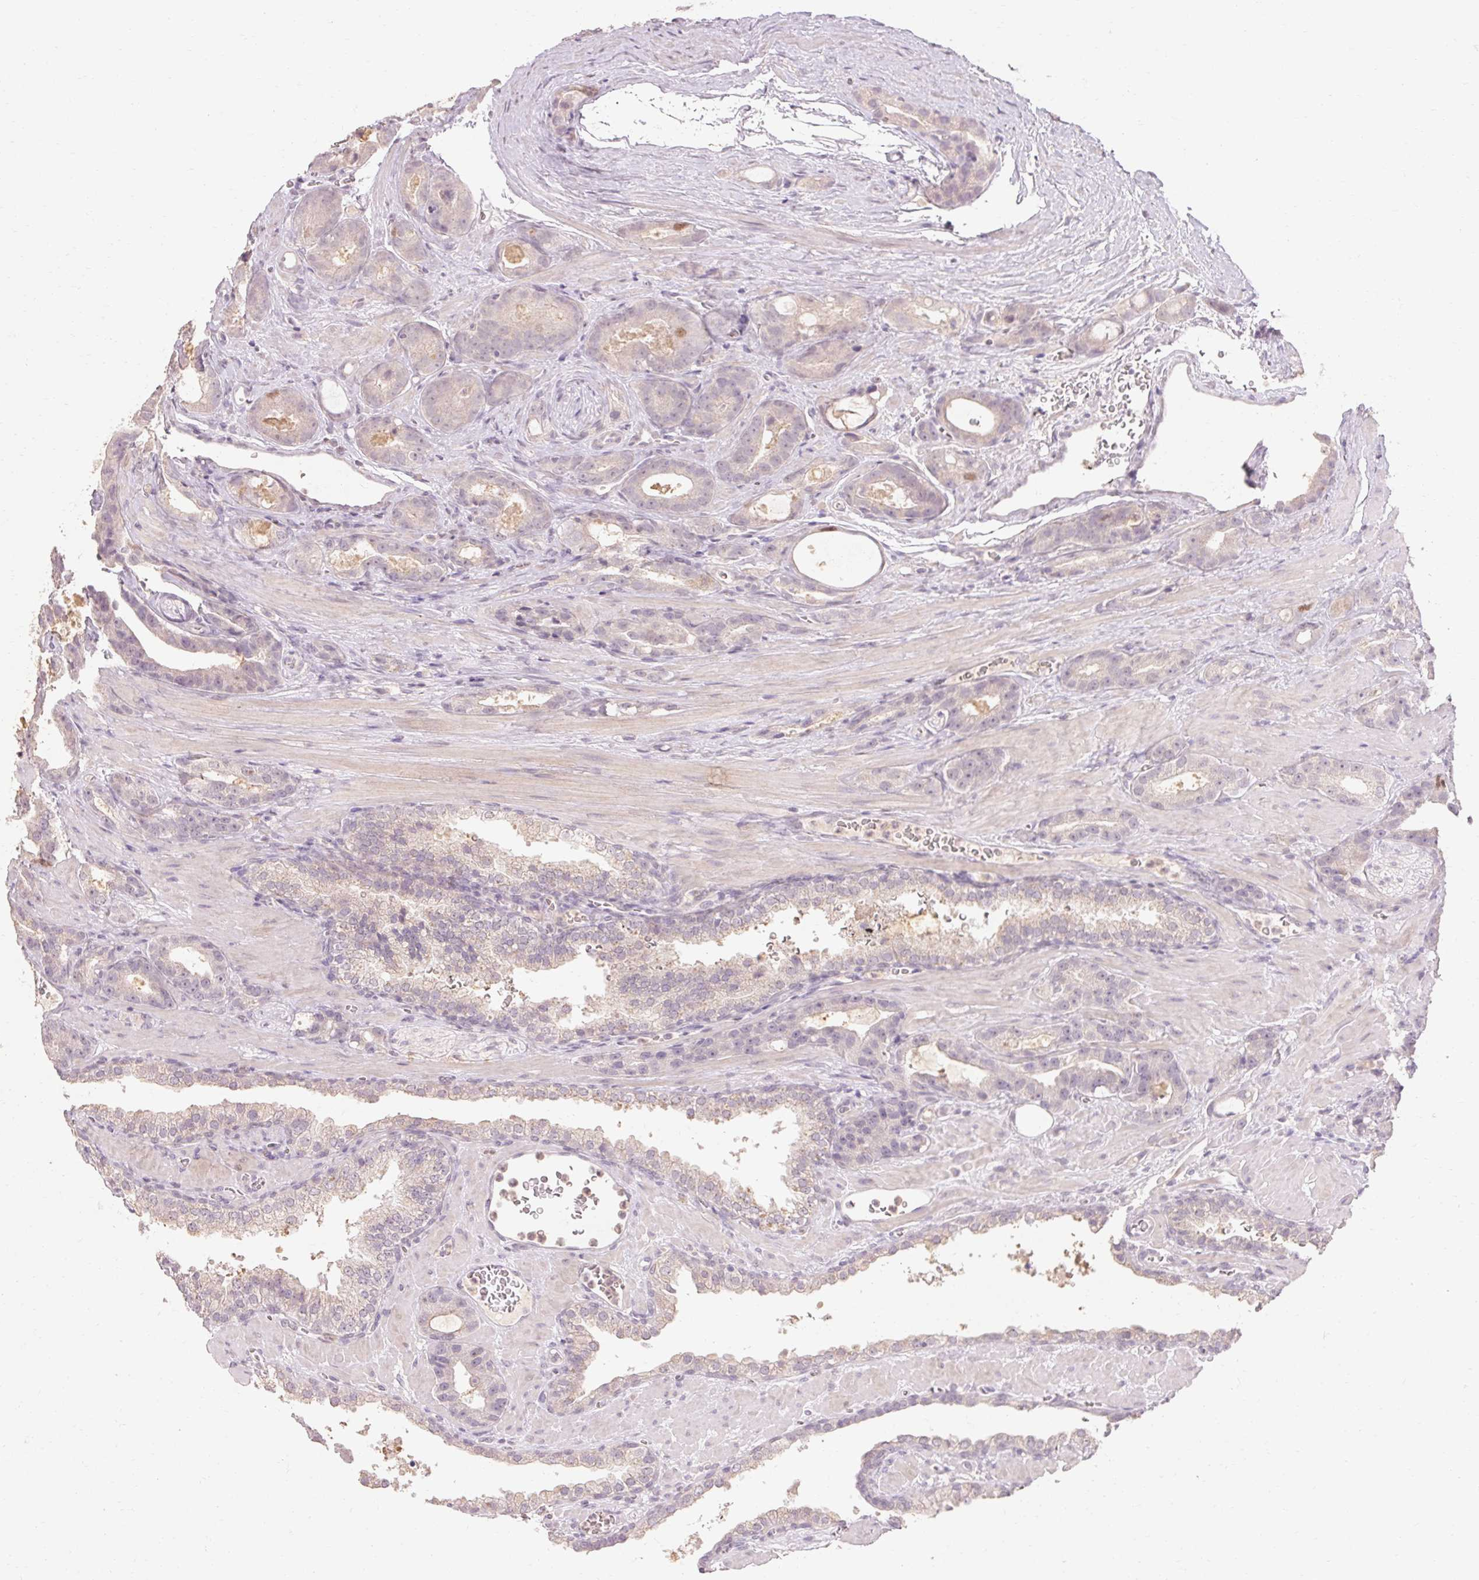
{"staining": {"intensity": "negative", "quantity": "none", "location": "none"}, "tissue": "prostate cancer", "cell_type": "Tumor cells", "image_type": "cancer", "snomed": [{"axis": "morphology", "description": "Adenocarcinoma, High grade"}, {"axis": "topography", "description": "Prostate"}], "caption": "A histopathology image of human high-grade adenocarcinoma (prostate) is negative for staining in tumor cells.", "gene": "SKP2", "patient": {"sex": "male", "age": 65}}